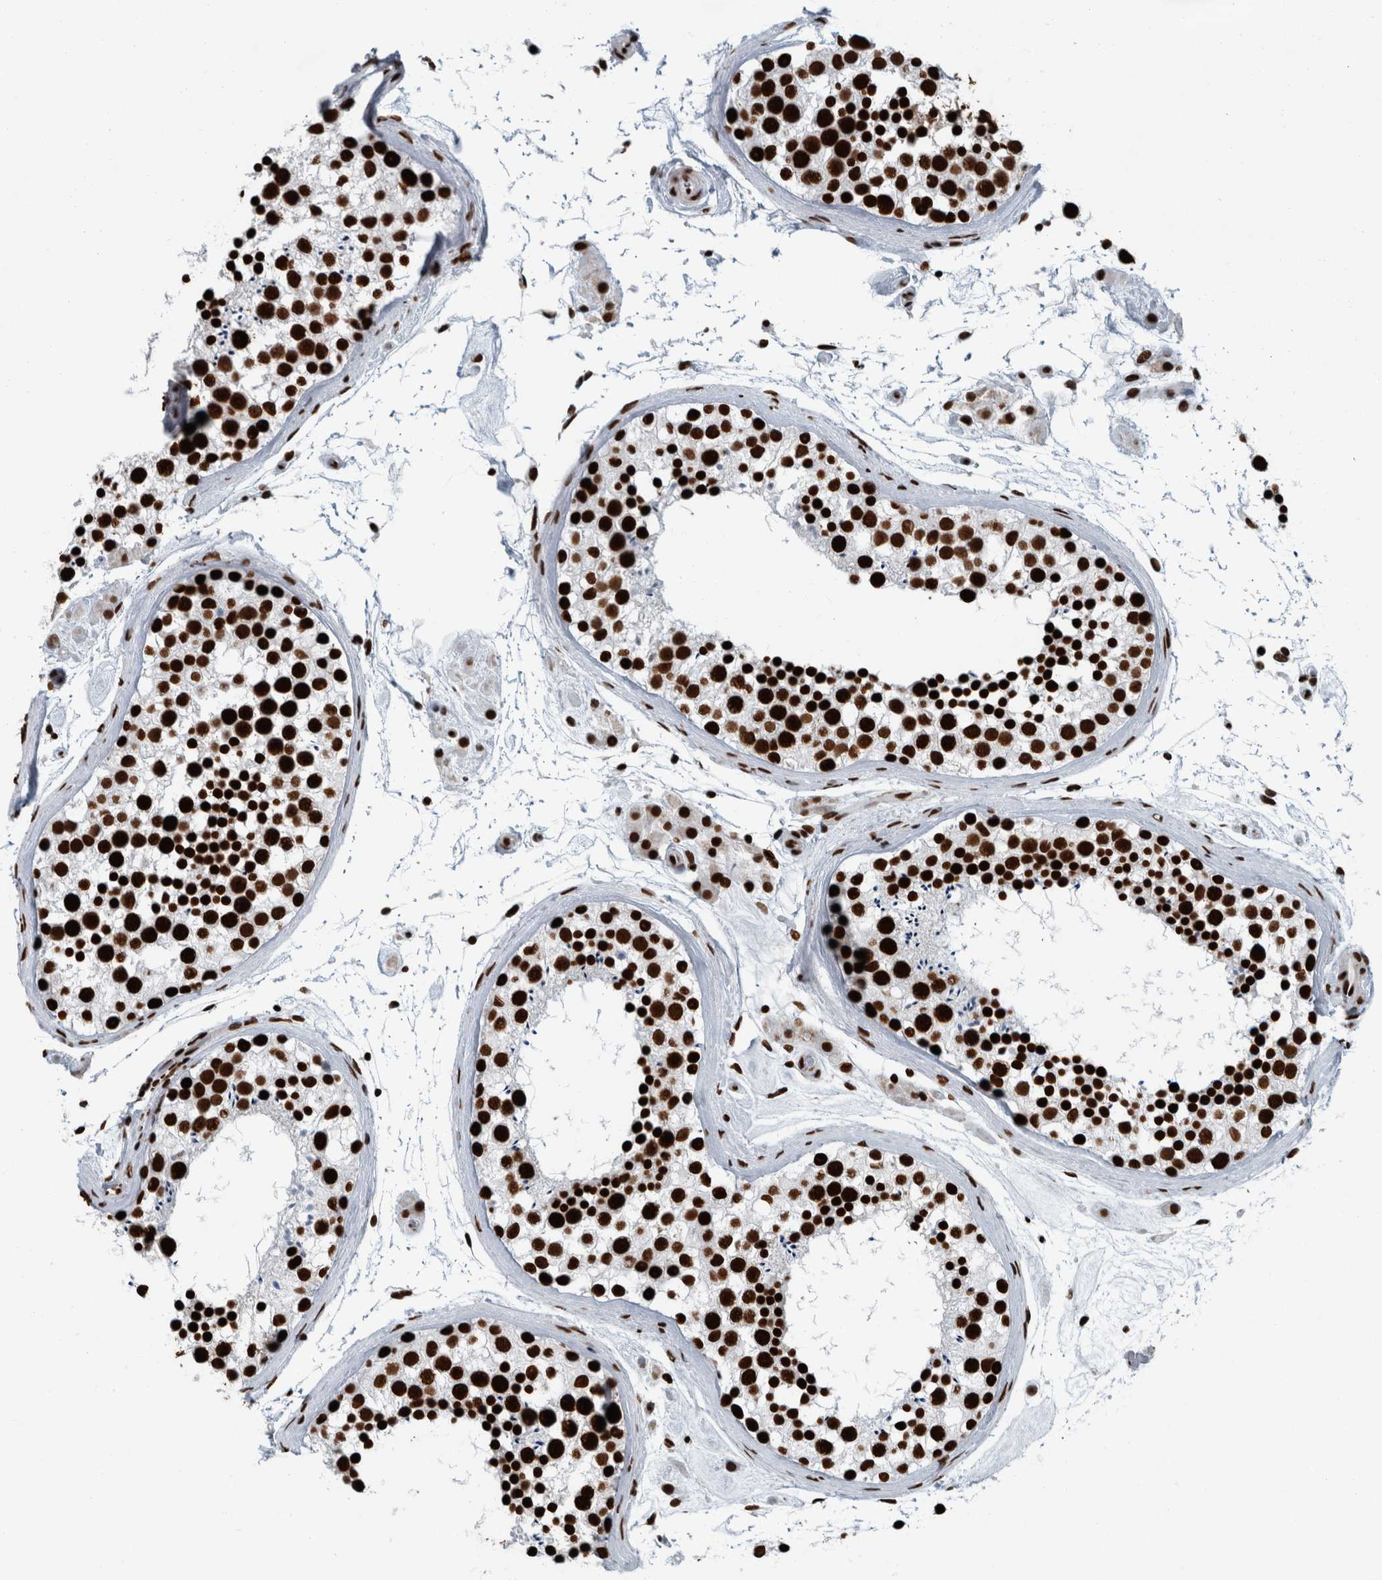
{"staining": {"intensity": "strong", "quantity": ">75%", "location": "nuclear"}, "tissue": "testis", "cell_type": "Cells in seminiferous ducts", "image_type": "normal", "snomed": [{"axis": "morphology", "description": "Normal tissue, NOS"}, {"axis": "topography", "description": "Testis"}], "caption": "Immunohistochemistry (DAB (3,3'-diaminobenzidine)) staining of benign testis exhibits strong nuclear protein expression in about >75% of cells in seminiferous ducts.", "gene": "DNMT3A", "patient": {"sex": "male", "age": 46}}